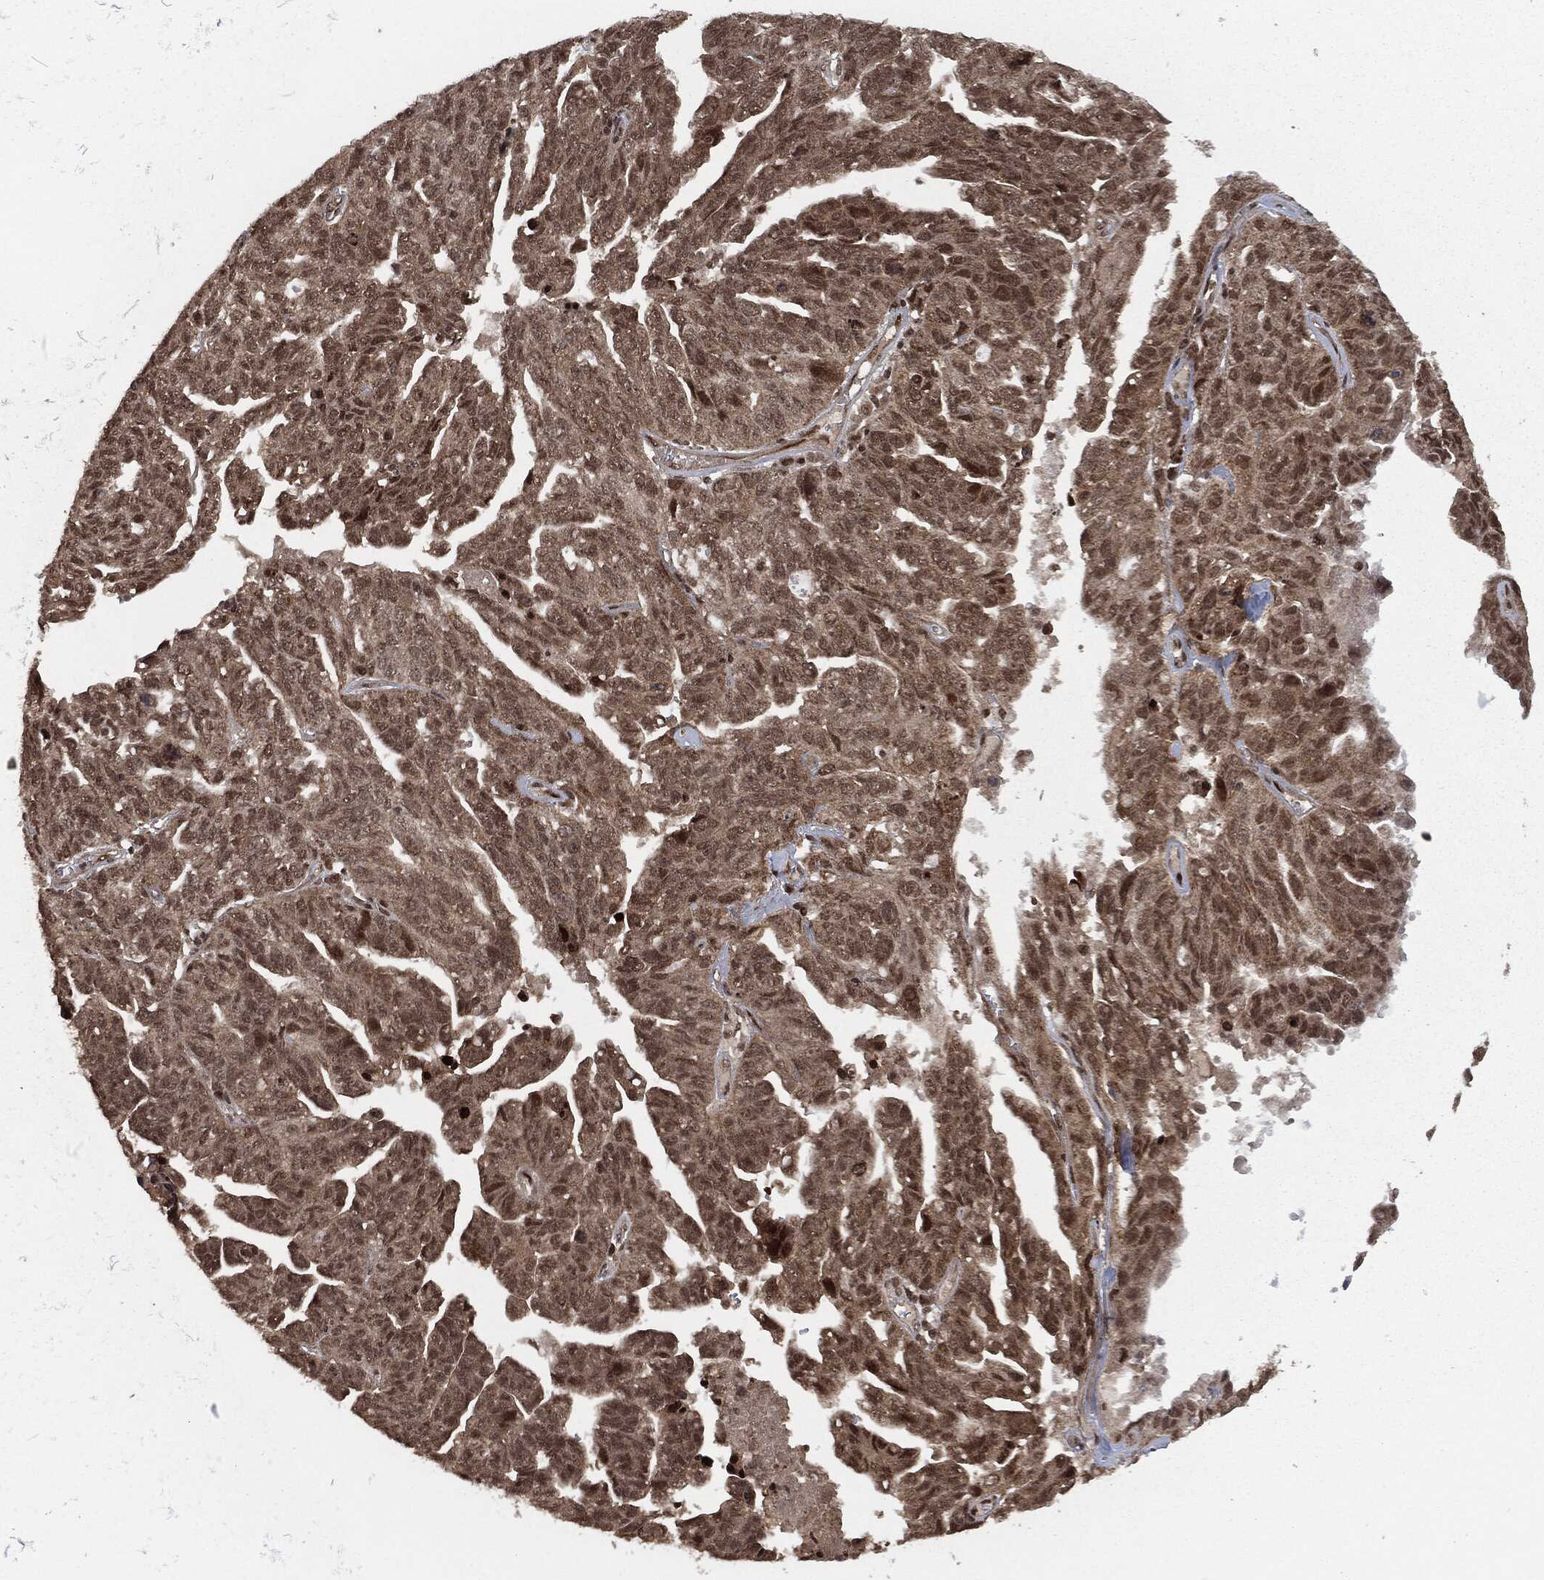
{"staining": {"intensity": "moderate", "quantity": "25%-75%", "location": "cytoplasmic/membranous,nuclear"}, "tissue": "ovarian cancer", "cell_type": "Tumor cells", "image_type": "cancer", "snomed": [{"axis": "morphology", "description": "Cystadenocarcinoma, serous, NOS"}, {"axis": "topography", "description": "Ovary"}], "caption": "An image of human ovarian serous cystadenocarcinoma stained for a protein exhibits moderate cytoplasmic/membranous and nuclear brown staining in tumor cells.", "gene": "NGRN", "patient": {"sex": "female", "age": 71}}